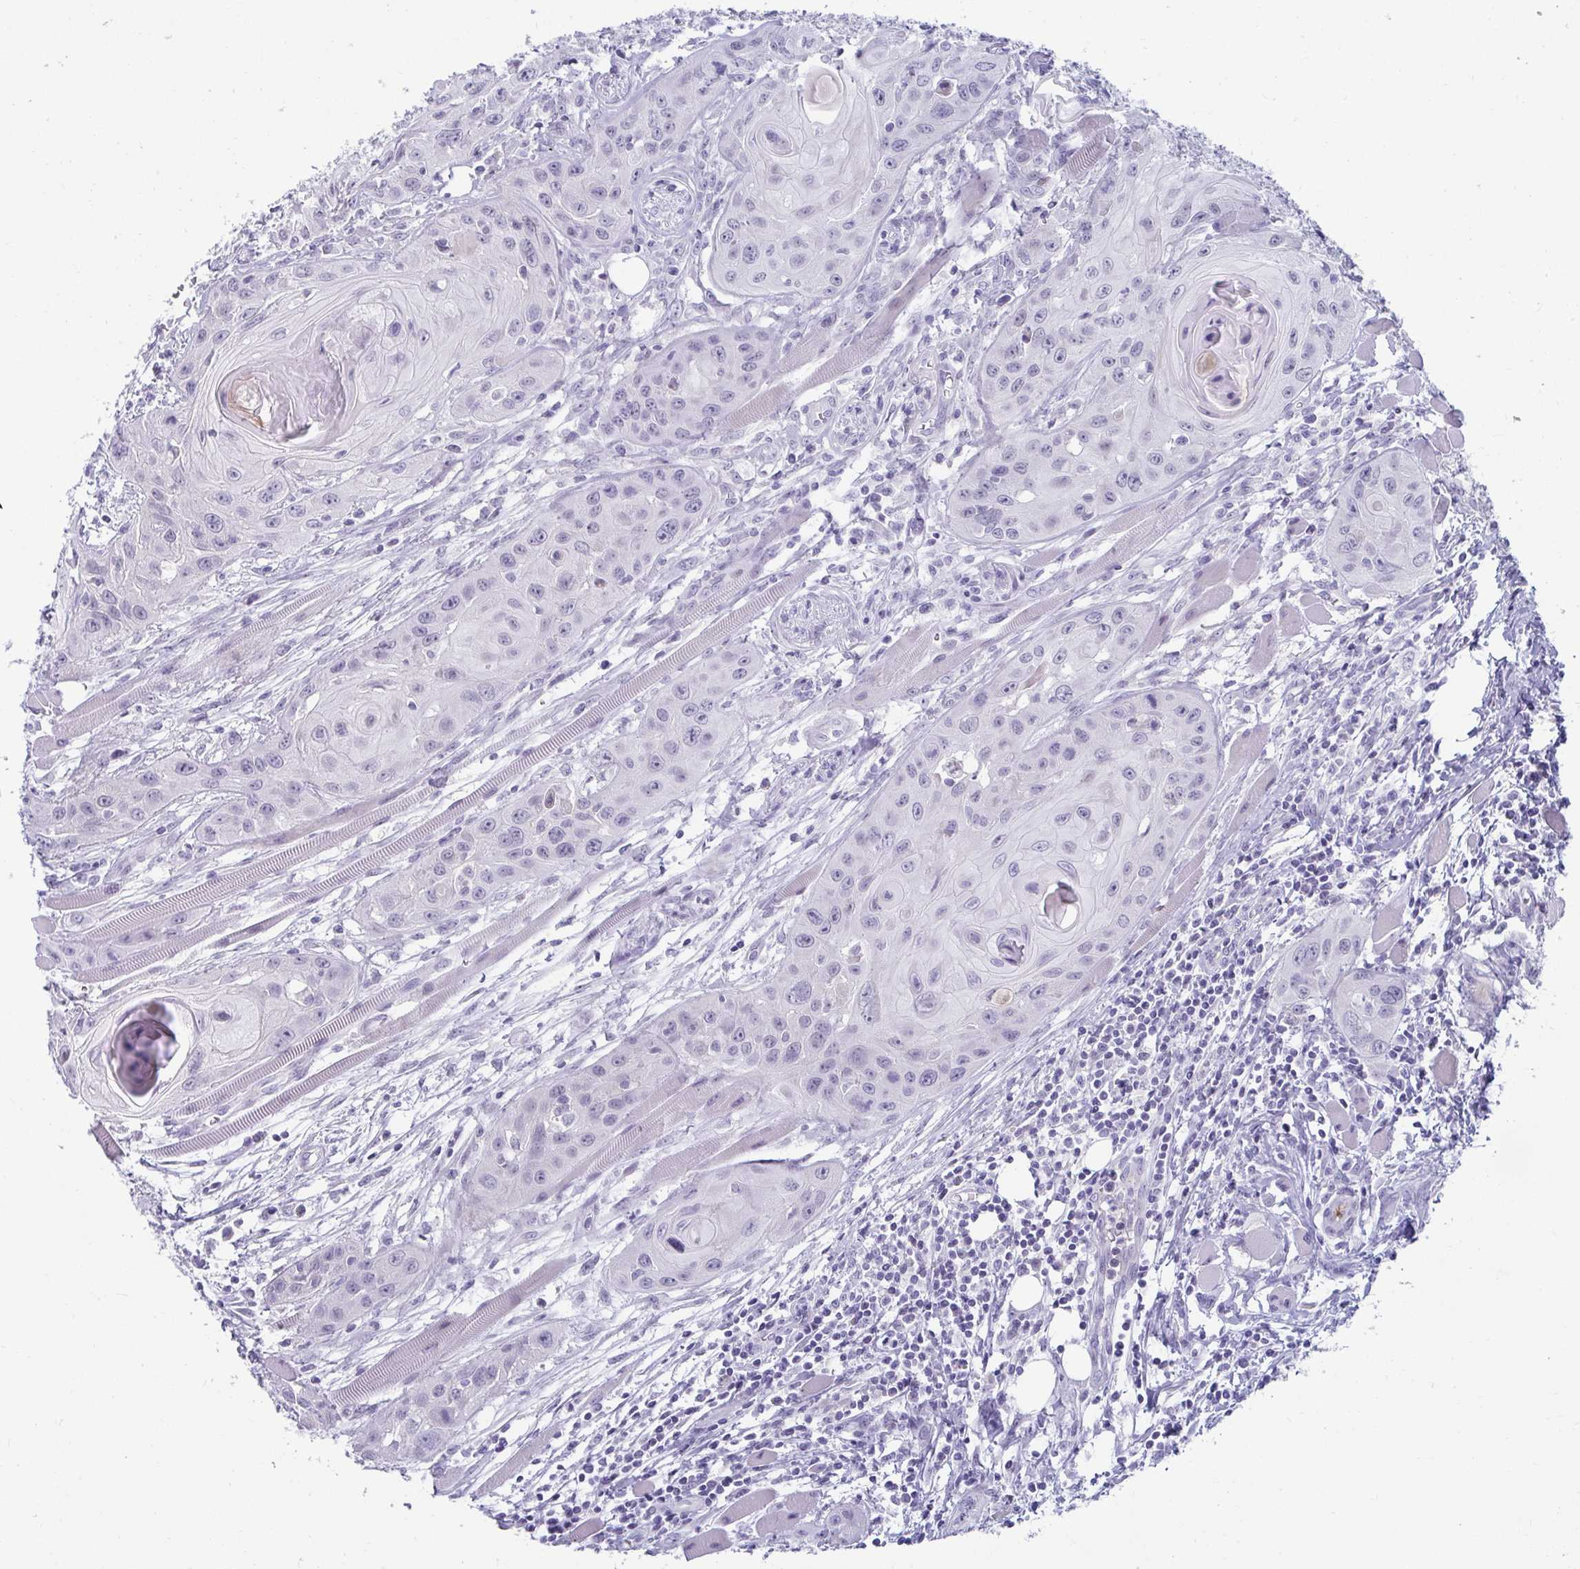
{"staining": {"intensity": "negative", "quantity": "none", "location": "none"}, "tissue": "head and neck cancer", "cell_type": "Tumor cells", "image_type": "cancer", "snomed": [{"axis": "morphology", "description": "Squamous cell carcinoma, NOS"}, {"axis": "topography", "description": "Oral tissue"}, {"axis": "topography", "description": "Head-Neck"}], "caption": "Human squamous cell carcinoma (head and neck) stained for a protein using immunohistochemistry (IHC) shows no positivity in tumor cells.", "gene": "NPY", "patient": {"sex": "male", "age": 58}}